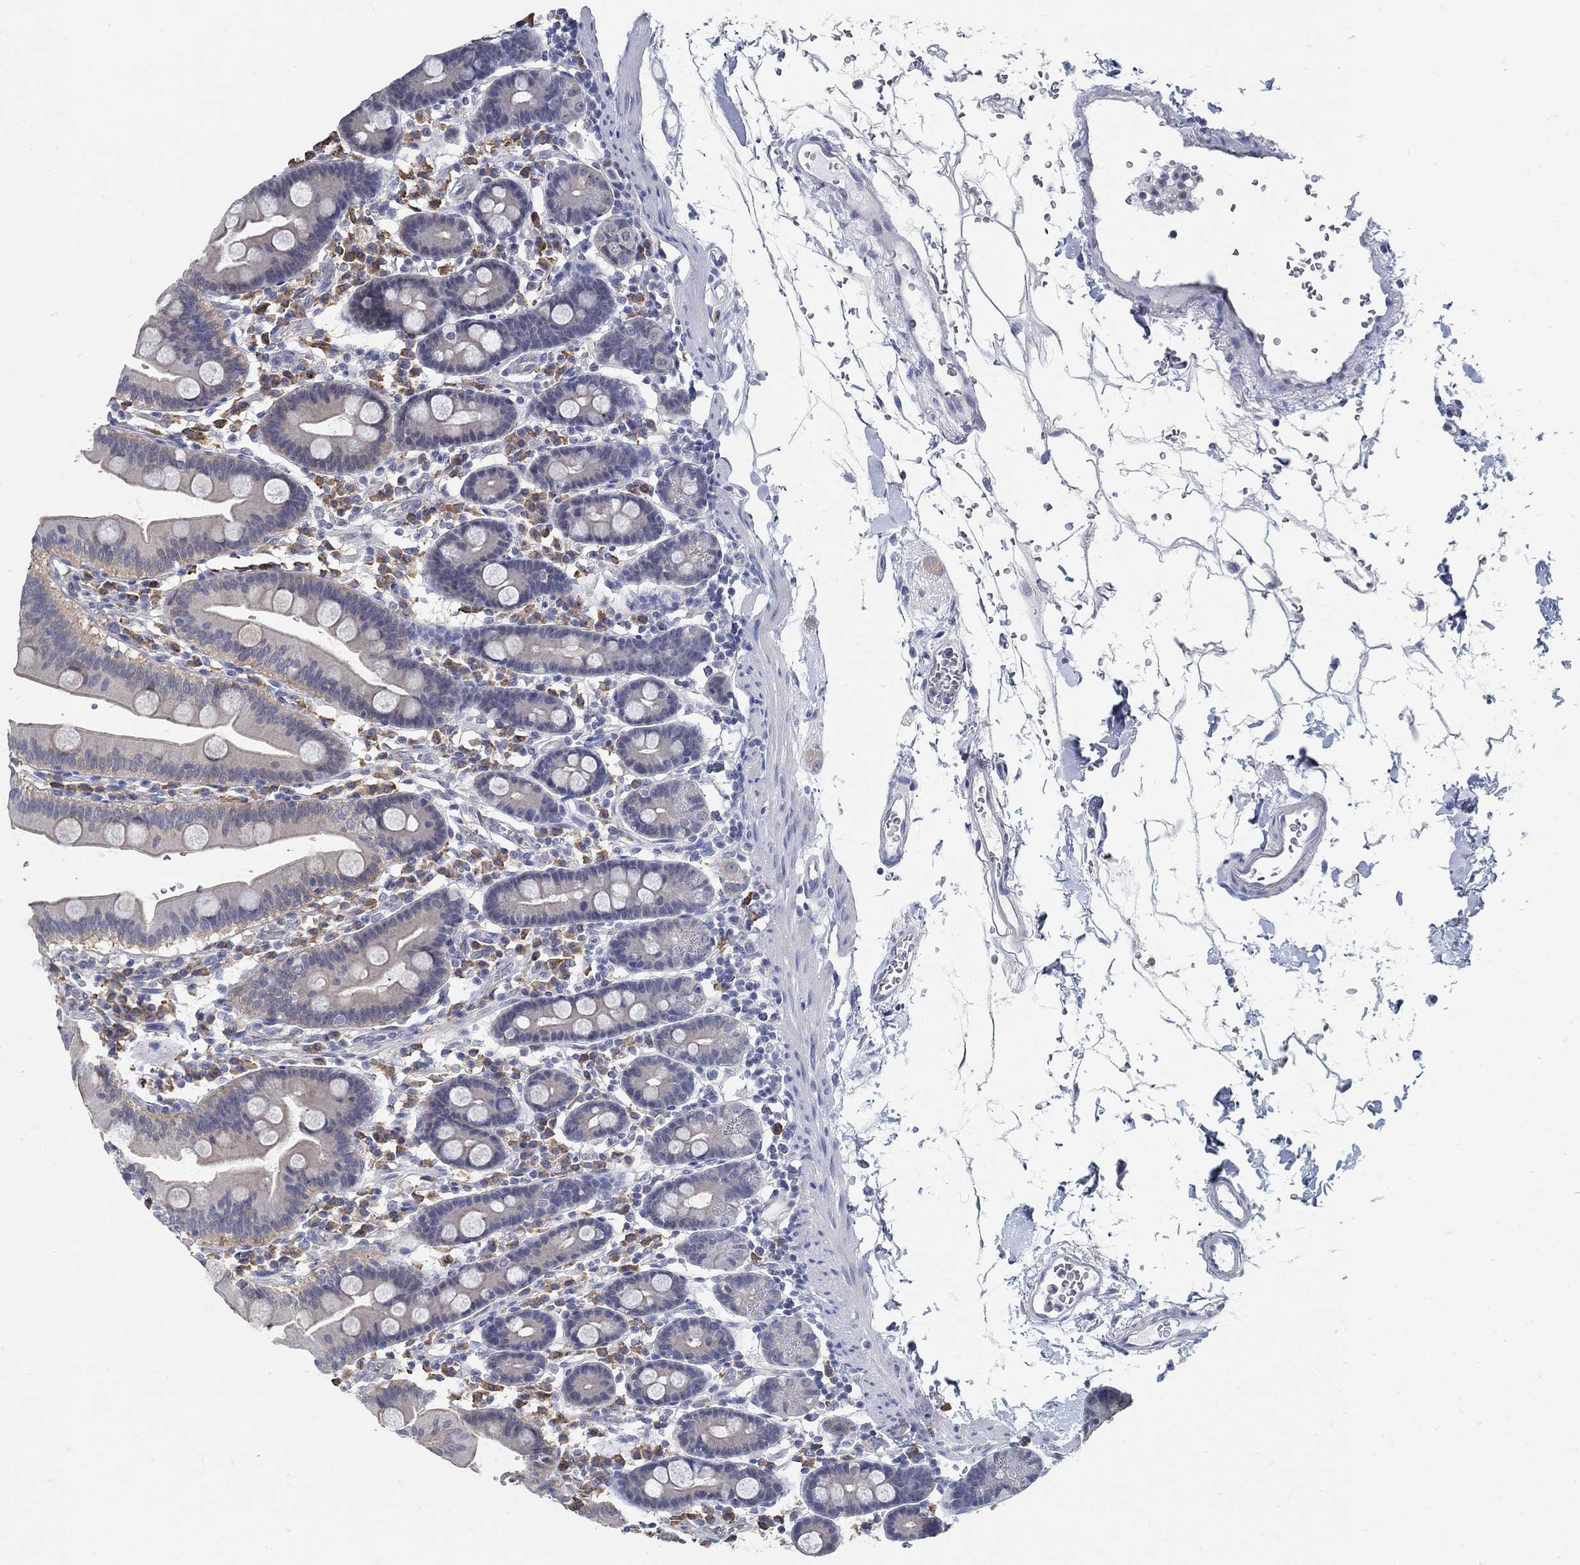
{"staining": {"intensity": "weak", "quantity": "<25%", "location": "cytoplasmic/membranous"}, "tissue": "duodenum", "cell_type": "Glandular cells", "image_type": "normal", "snomed": [{"axis": "morphology", "description": "Normal tissue, NOS"}, {"axis": "topography", "description": "Duodenum"}], "caption": "Immunohistochemical staining of benign human duodenum exhibits no significant positivity in glandular cells.", "gene": "PCDH11X", "patient": {"sex": "male", "age": 59}}